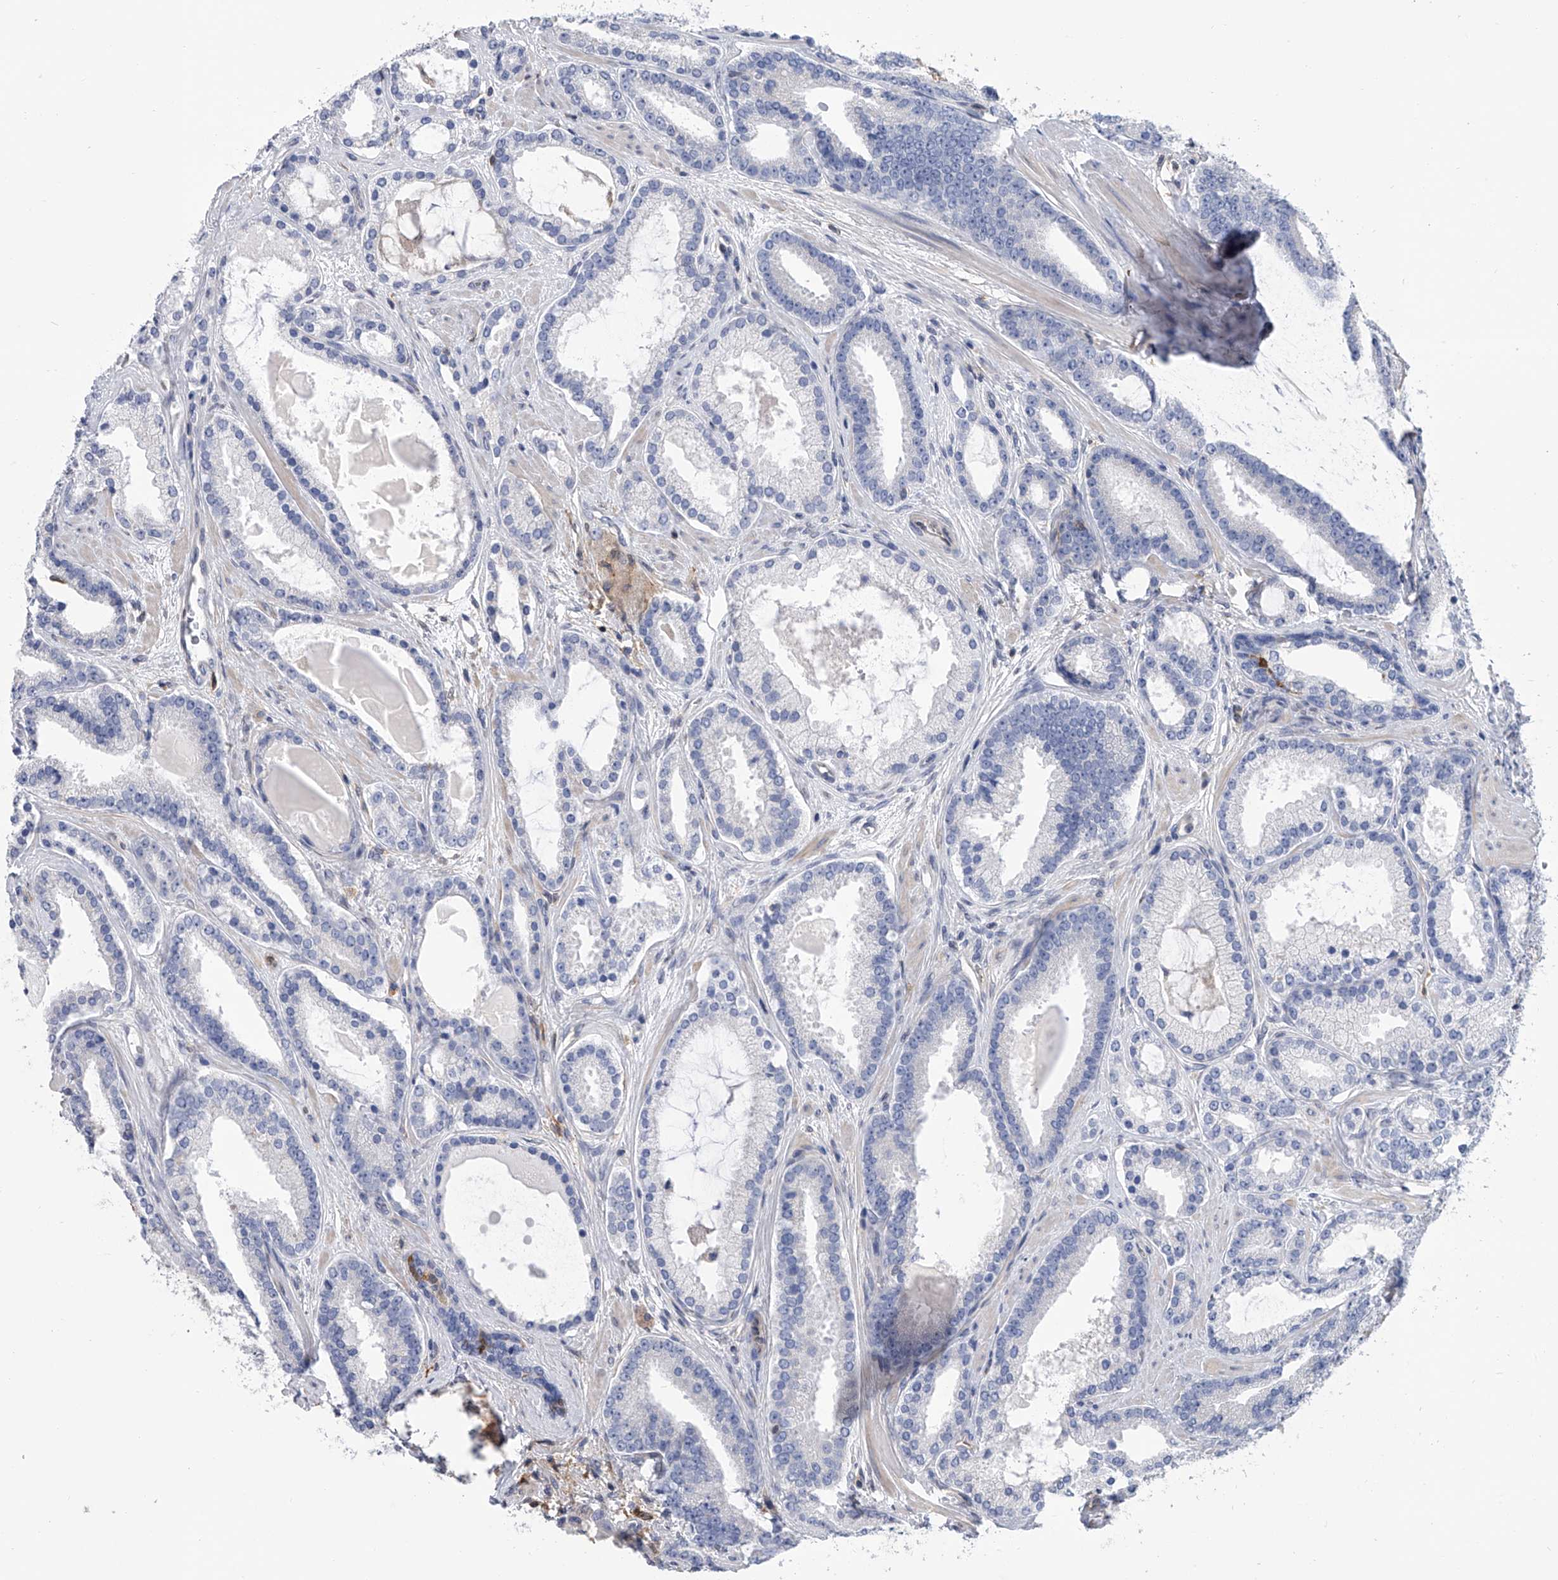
{"staining": {"intensity": "negative", "quantity": "none", "location": "none"}, "tissue": "prostate cancer", "cell_type": "Tumor cells", "image_type": "cancer", "snomed": [{"axis": "morphology", "description": "Adenocarcinoma, High grade"}, {"axis": "topography", "description": "Prostate"}], "caption": "Human prostate high-grade adenocarcinoma stained for a protein using immunohistochemistry (IHC) displays no expression in tumor cells.", "gene": "SERPINB9", "patient": {"sex": "male", "age": 60}}